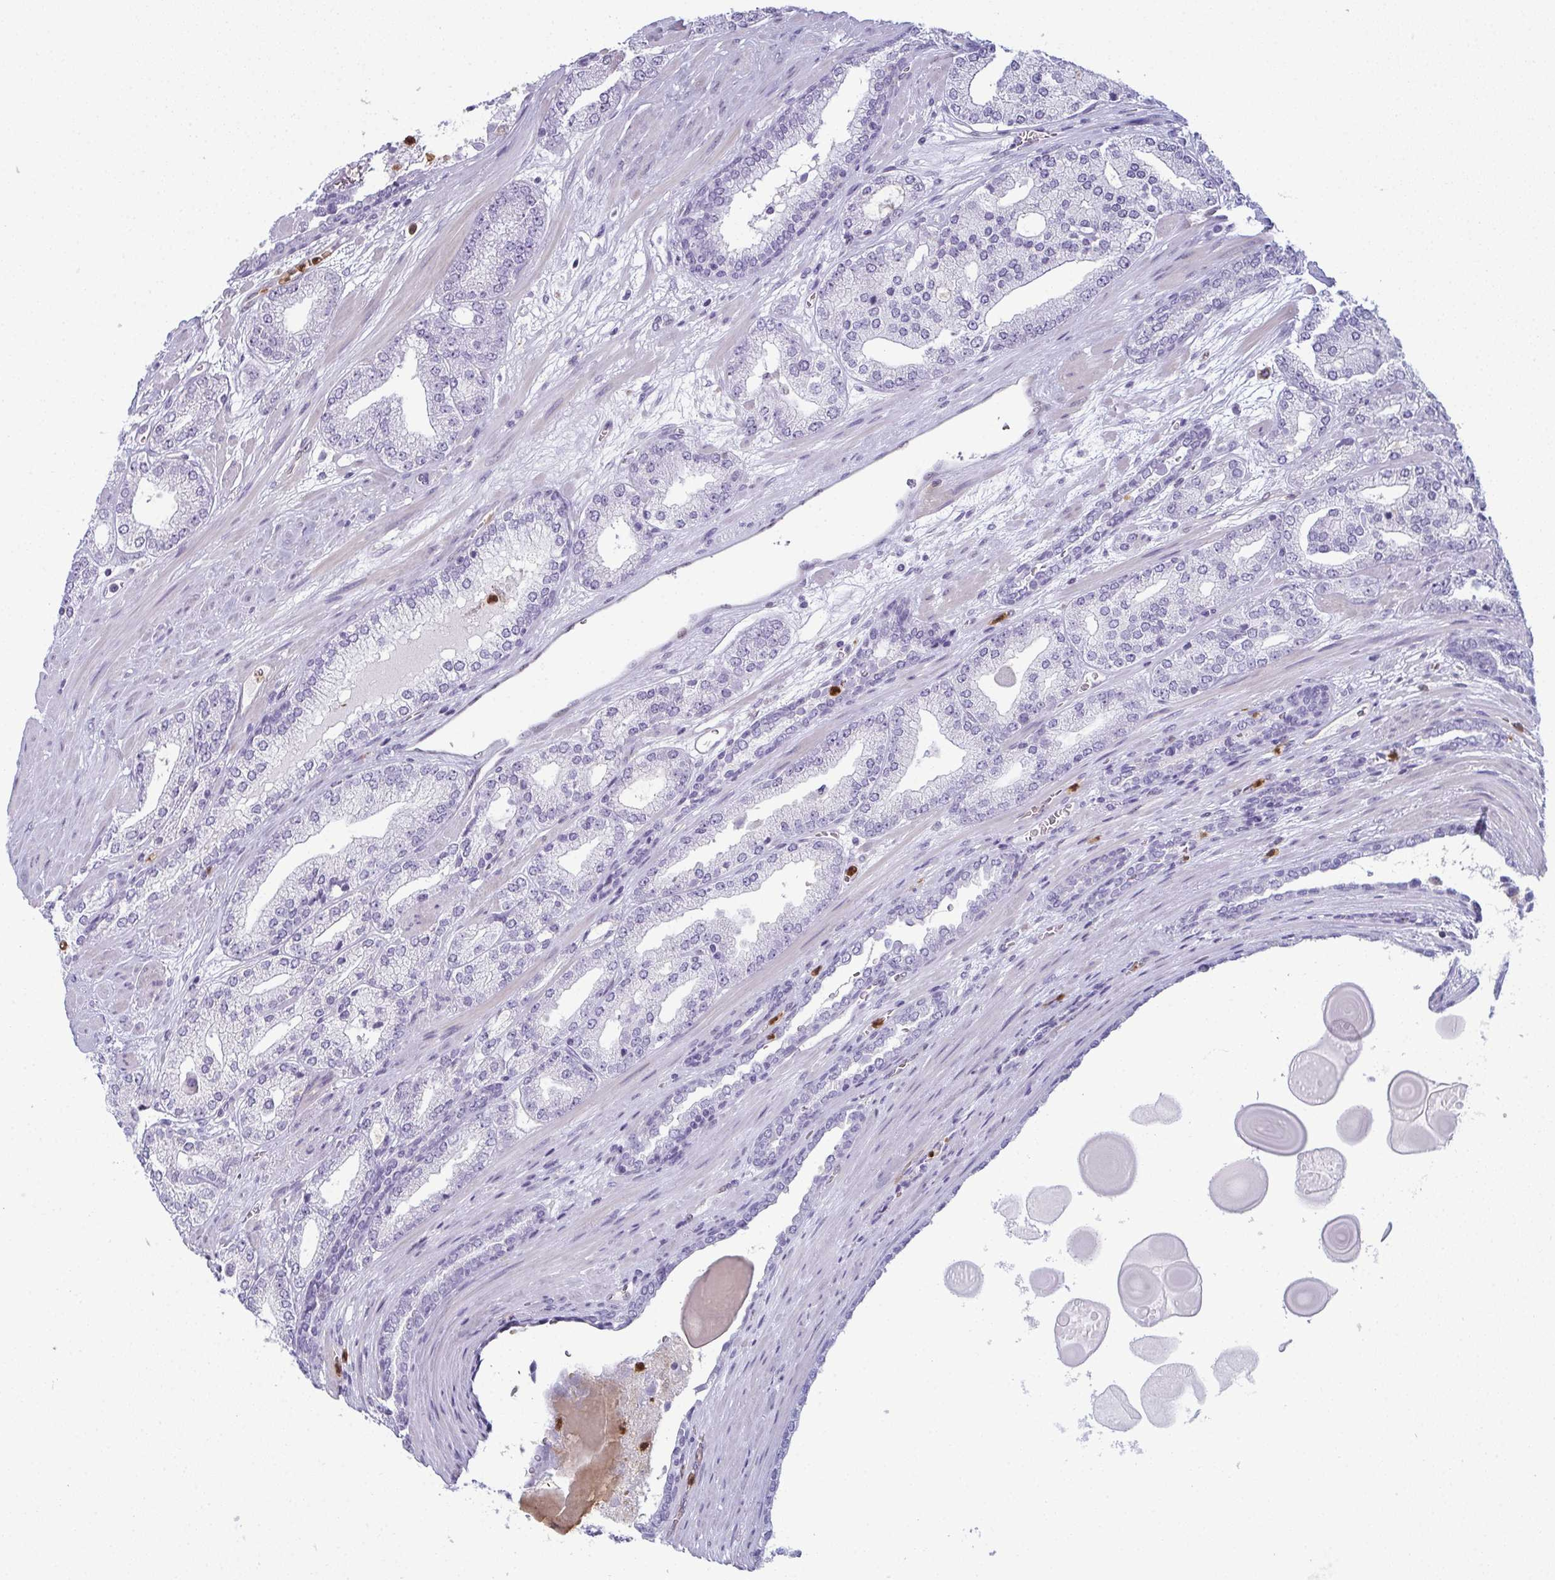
{"staining": {"intensity": "negative", "quantity": "none", "location": "none"}, "tissue": "prostate cancer", "cell_type": "Tumor cells", "image_type": "cancer", "snomed": [{"axis": "morphology", "description": "Adenocarcinoma, High grade"}, {"axis": "topography", "description": "Prostate"}], "caption": "Immunohistochemical staining of human adenocarcinoma (high-grade) (prostate) displays no significant expression in tumor cells. The staining was performed using DAB to visualize the protein expression in brown, while the nuclei were stained in blue with hematoxylin (Magnification: 20x).", "gene": "CDA", "patient": {"sex": "male", "age": 64}}